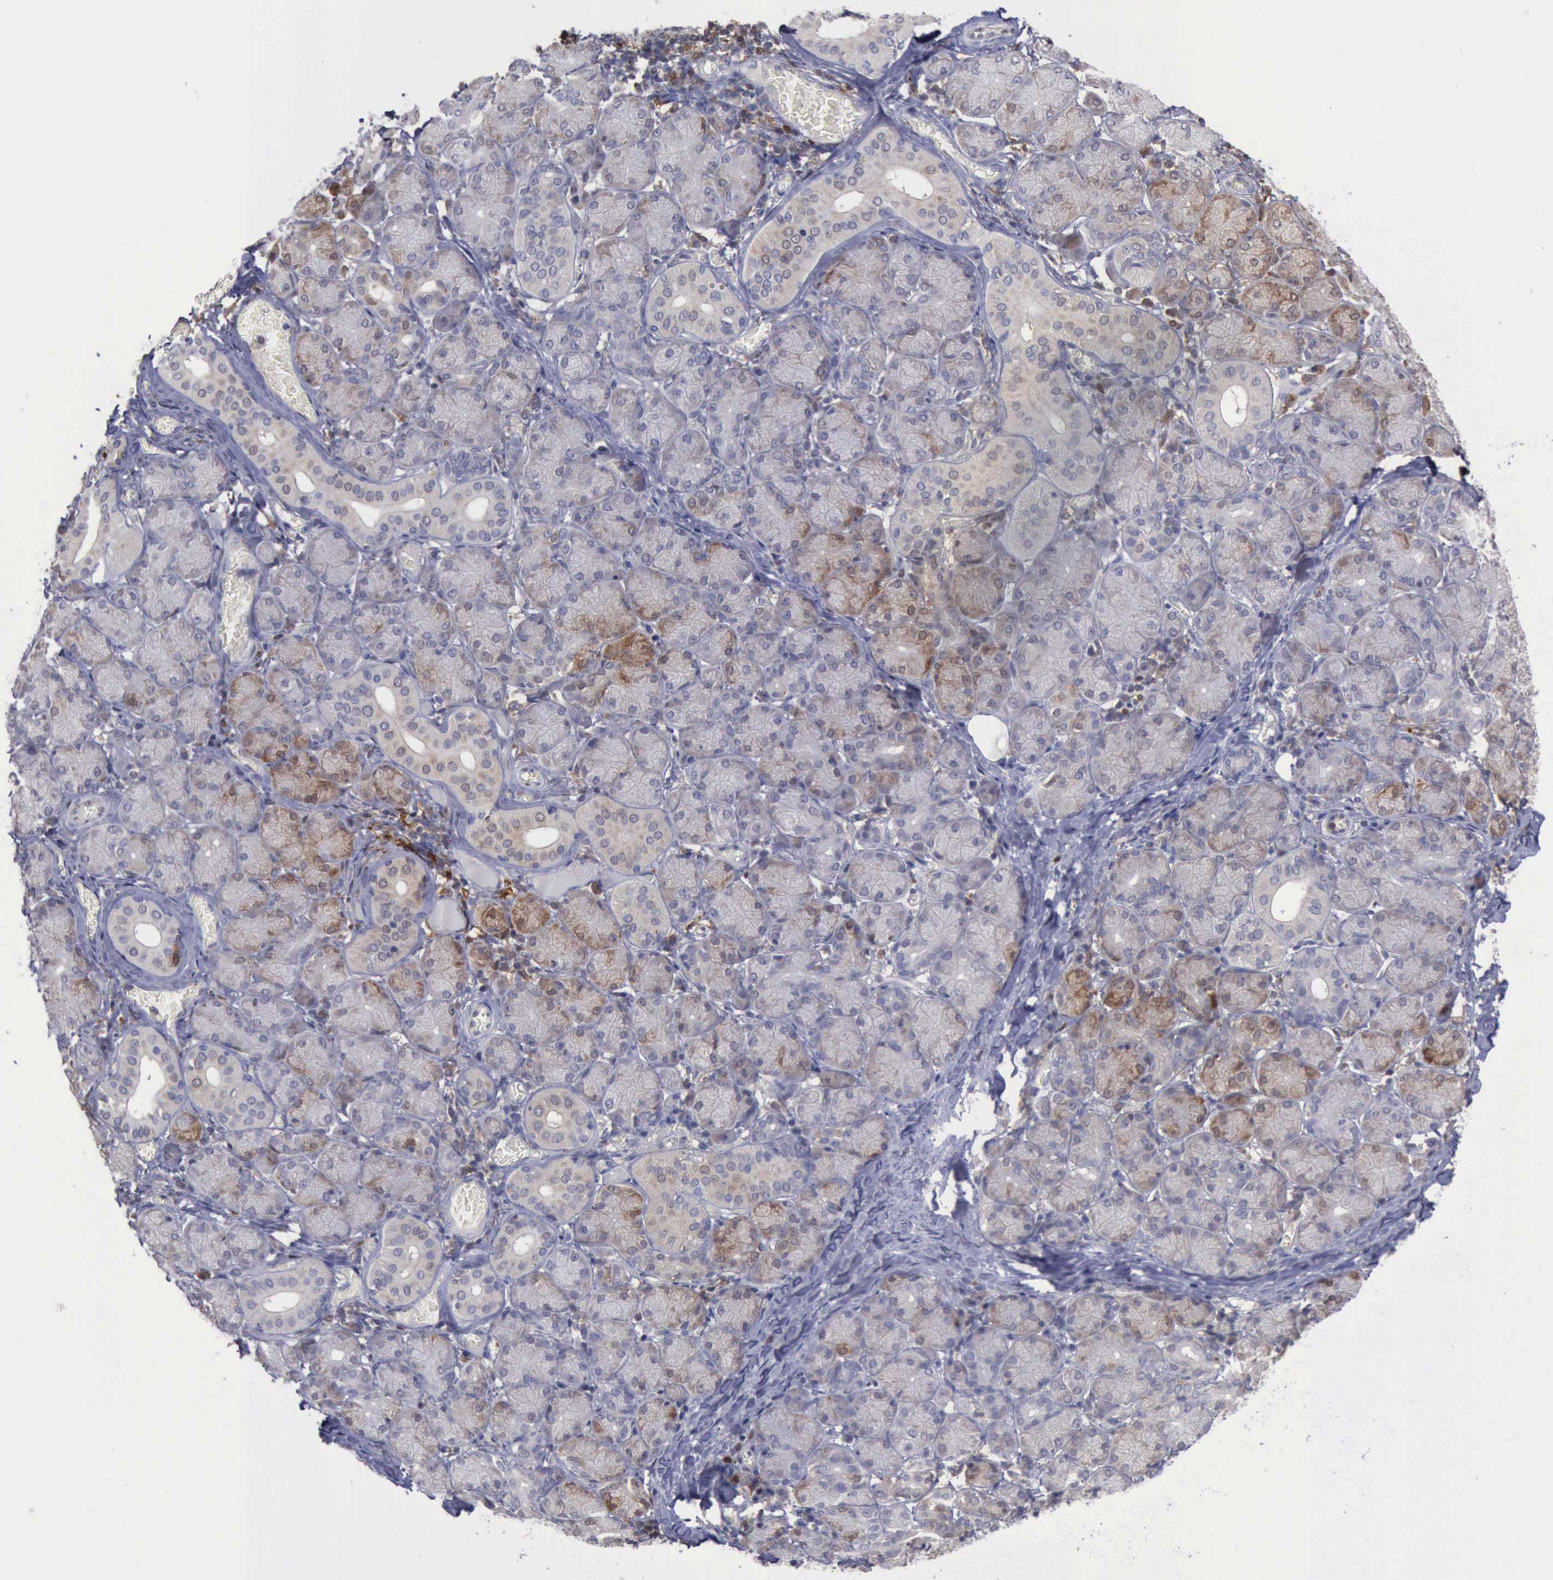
{"staining": {"intensity": "weak", "quantity": "<25%", "location": "cytoplasmic/membranous"}, "tissue": "salivary gland", "cell_type": "Glandular cells", "image_type": "normal", "snomed": [{"axis": "morphology", "description": "Normal tissue, NOS"}, {"axis": "topography", "description": "Salivary gland"}], "caption": "Histopathology image shows no protein staining in glandular cells of benign salivary gland. Brightfield microscopy of immunohistochemistry (IHC) stained with DAB (3,3'-diaminobenzidine) (brown) and hematoxylin (blue), captured at high magnification.", "gene": "STAT1", "patient": {"sex": "female", "age": 24}}